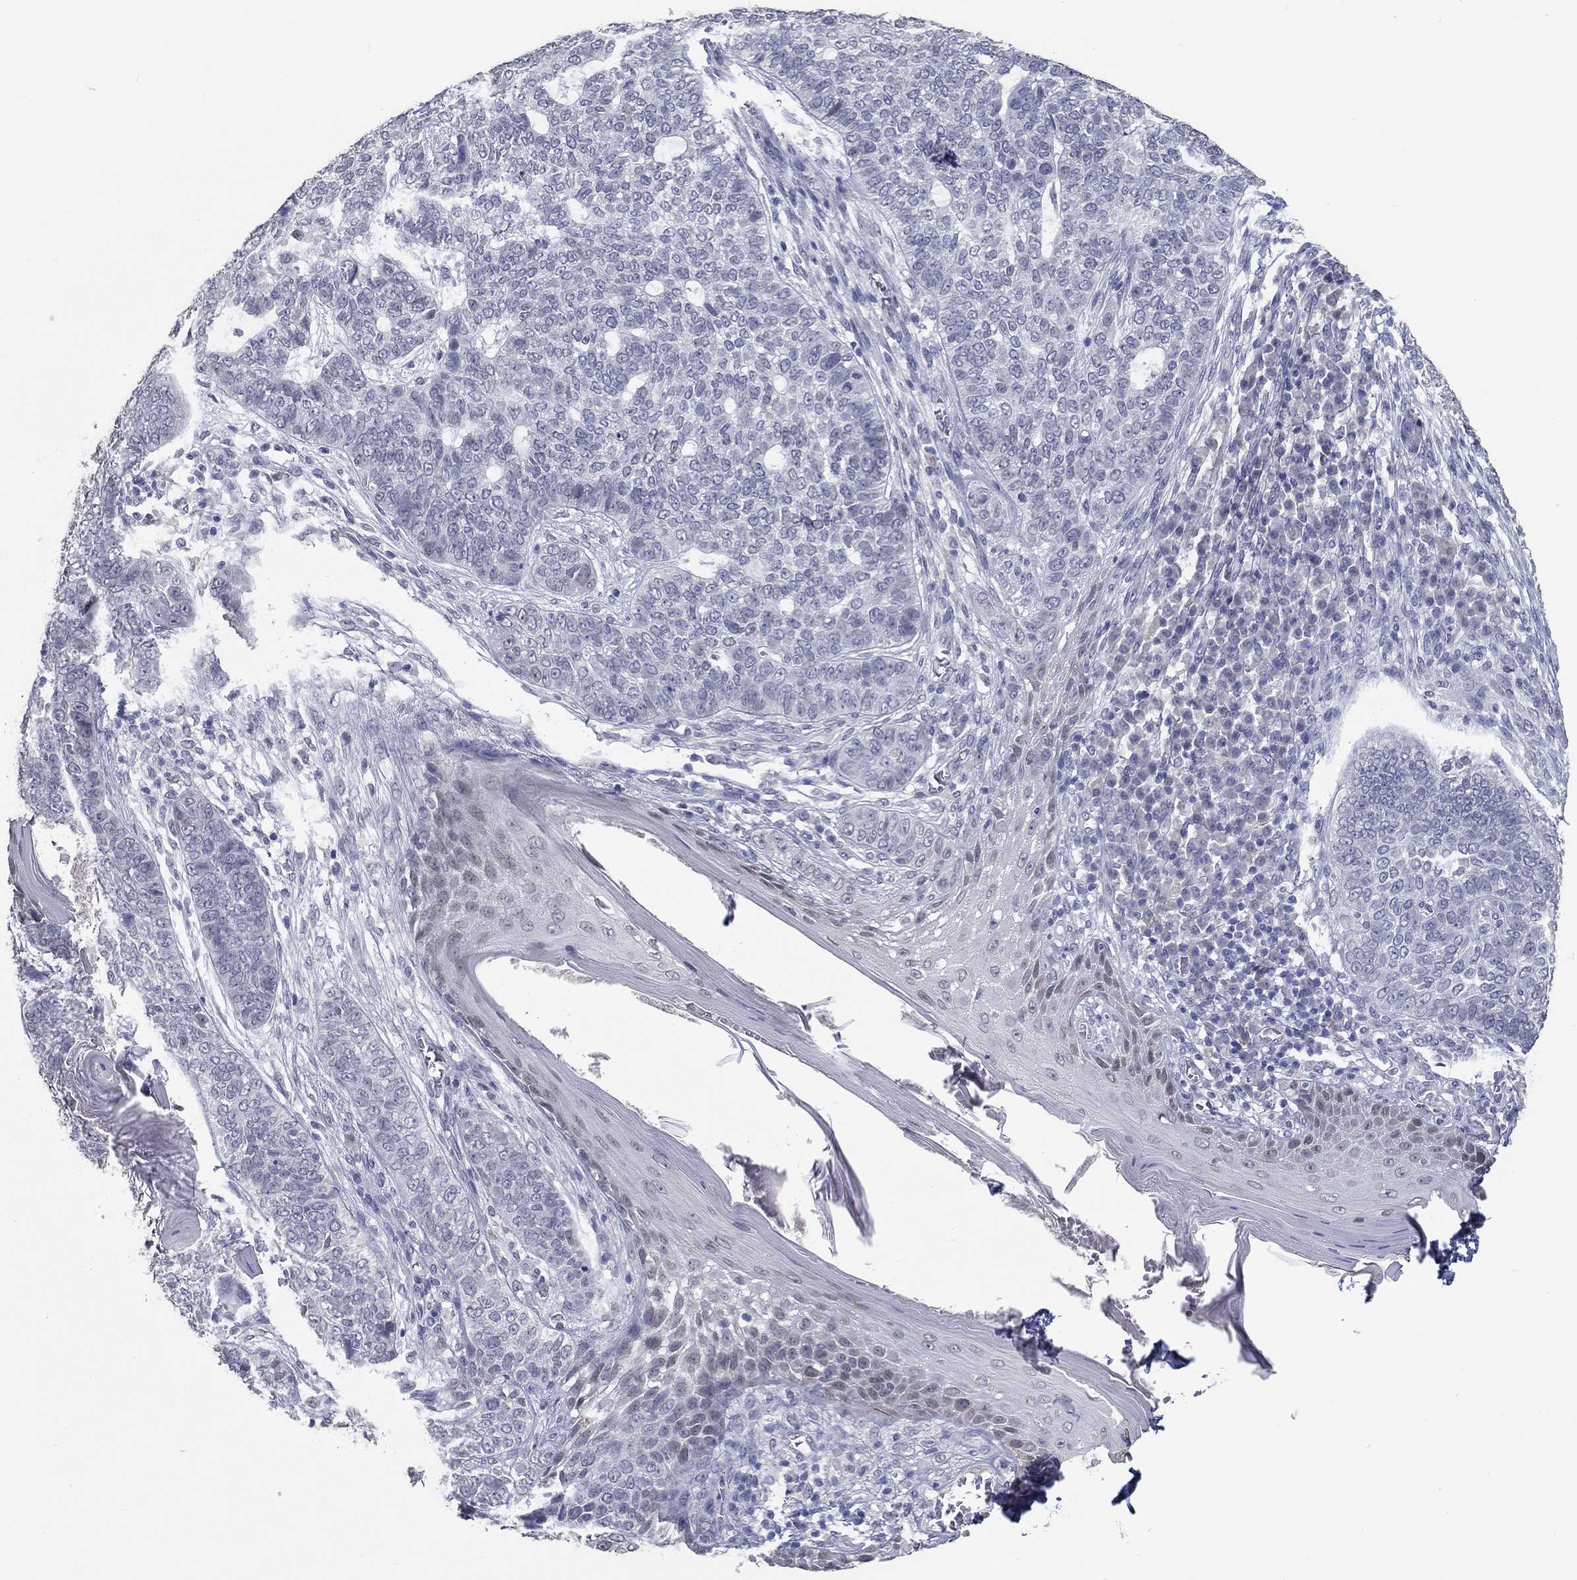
{"staining": {"intensity": "negative", "quantity": "none", "location": "none"}, "tissue": "skin cancer", "cell_type": "Tumor cells", "image_type": "cancer", "snomed": [{"axis": "morphology", "description": "Basal cell carcinoma"}, {"axis": "topography", "description": "Skin"}], "caption": "High magnification brightfield microscopy of basal cell carcinoma (skin) stained with DAB (3,3'-diaminobenzidine) (brown) and counterstained with hematoxylin (blue): tumor cells show no significant staining. Brightfield microscopy of IHC stained with DAB (brown) and hematoxylin (blue), captured at high magnification.", "gene": "NUP155", "patient": {"sex": "female", "age": 69}}